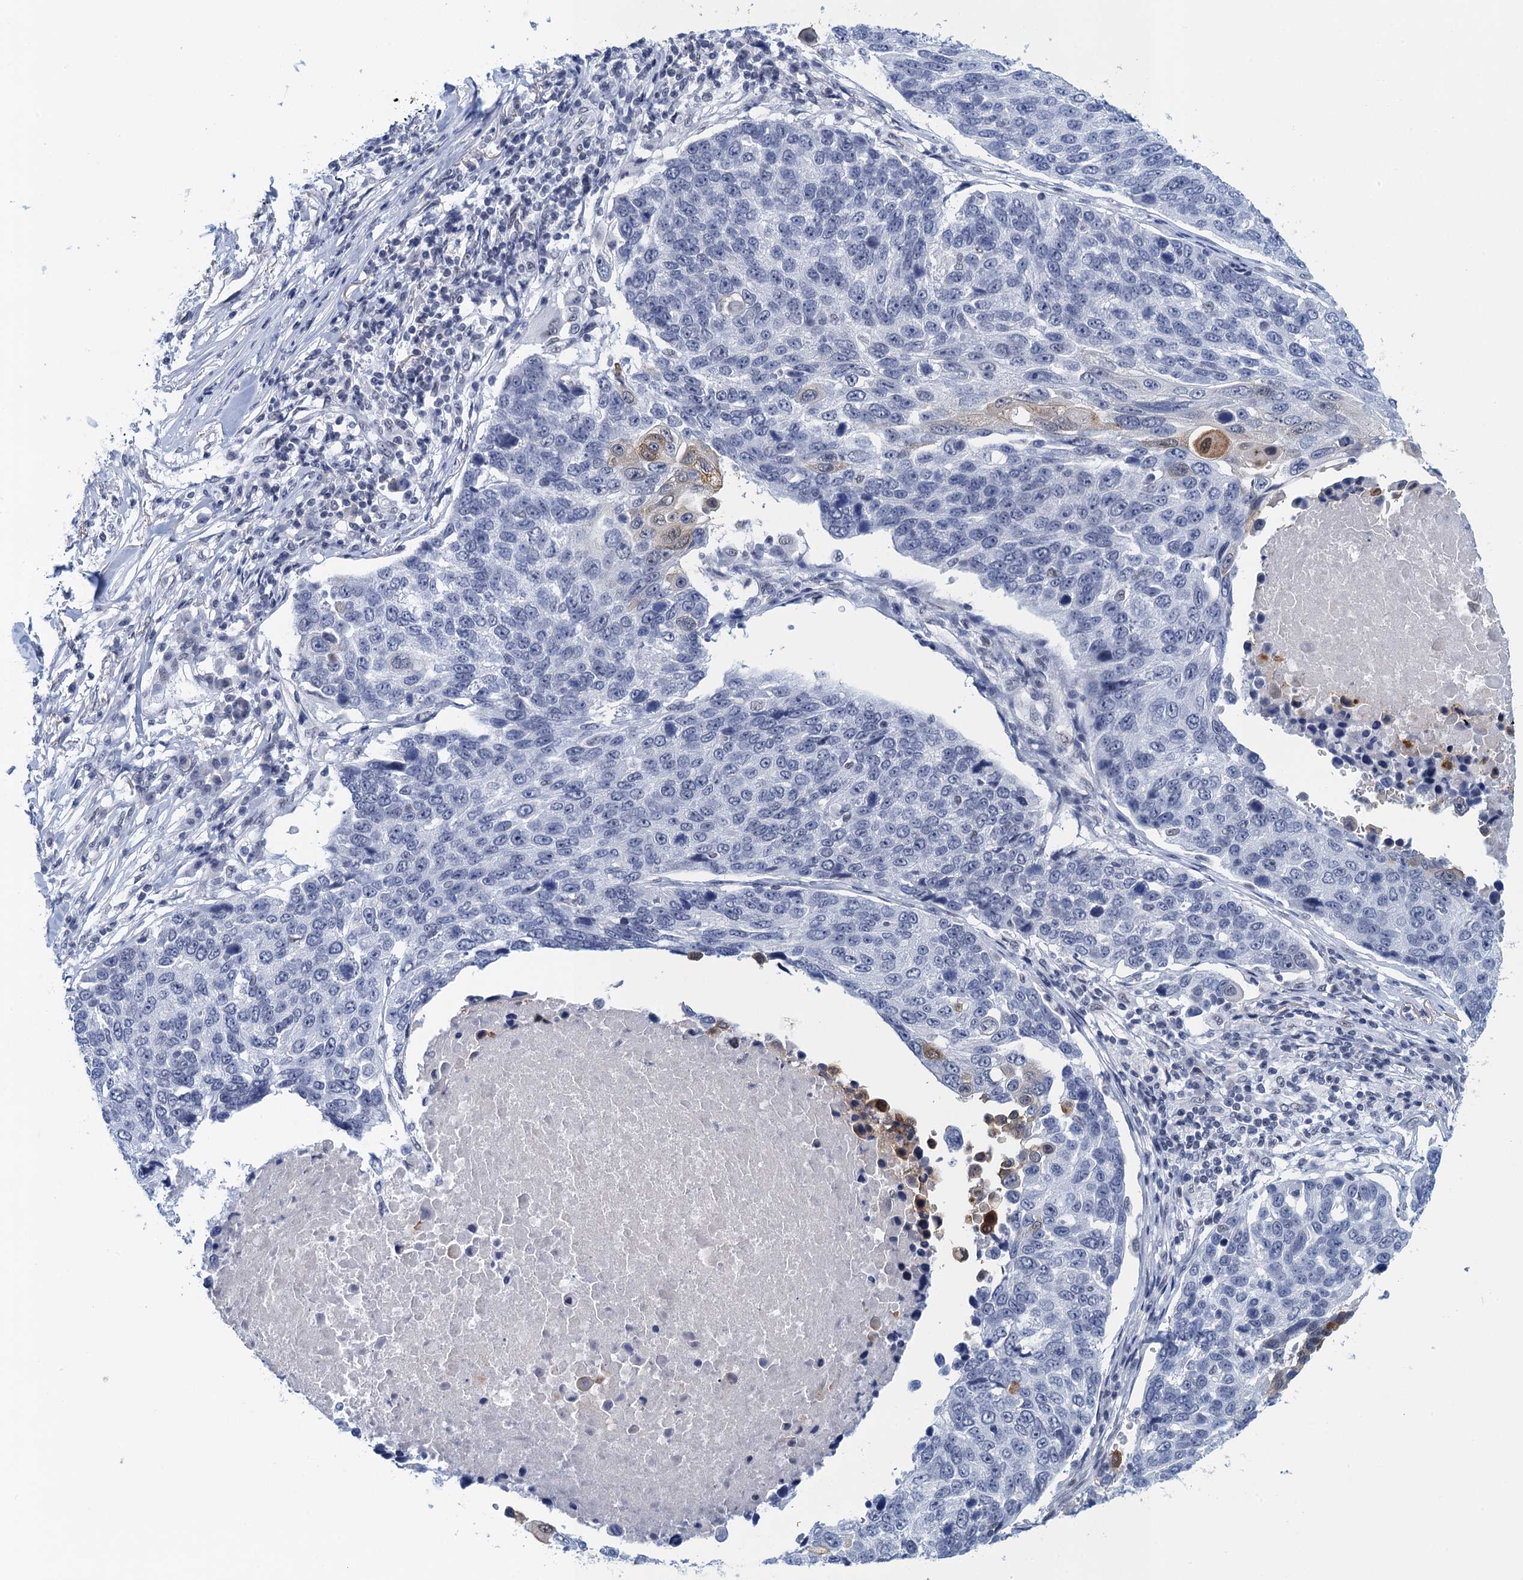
{"staining": {"intensity": "negative", "quantity": "none", "location": "none"}, "tissue": "lung cancer", "cell_type": "Tumor cells", "image_type": "cancer", "snomed": [{"axis": "morphology", "description": "Squamous cell carcinoma, NOS"}, {"axis": "topography", "description": "Lung"}], "caption": "High magnification brightfield microscopy of lung squamous cell carcinoma stained with DAB (3,3'-diaminobenzidine) (brown) and counterstained with hematoxylin (blue): tumor cells show no significant positivity.", "gene": "EPS8L1", "patient": {"sex": "male", "age": 66}}